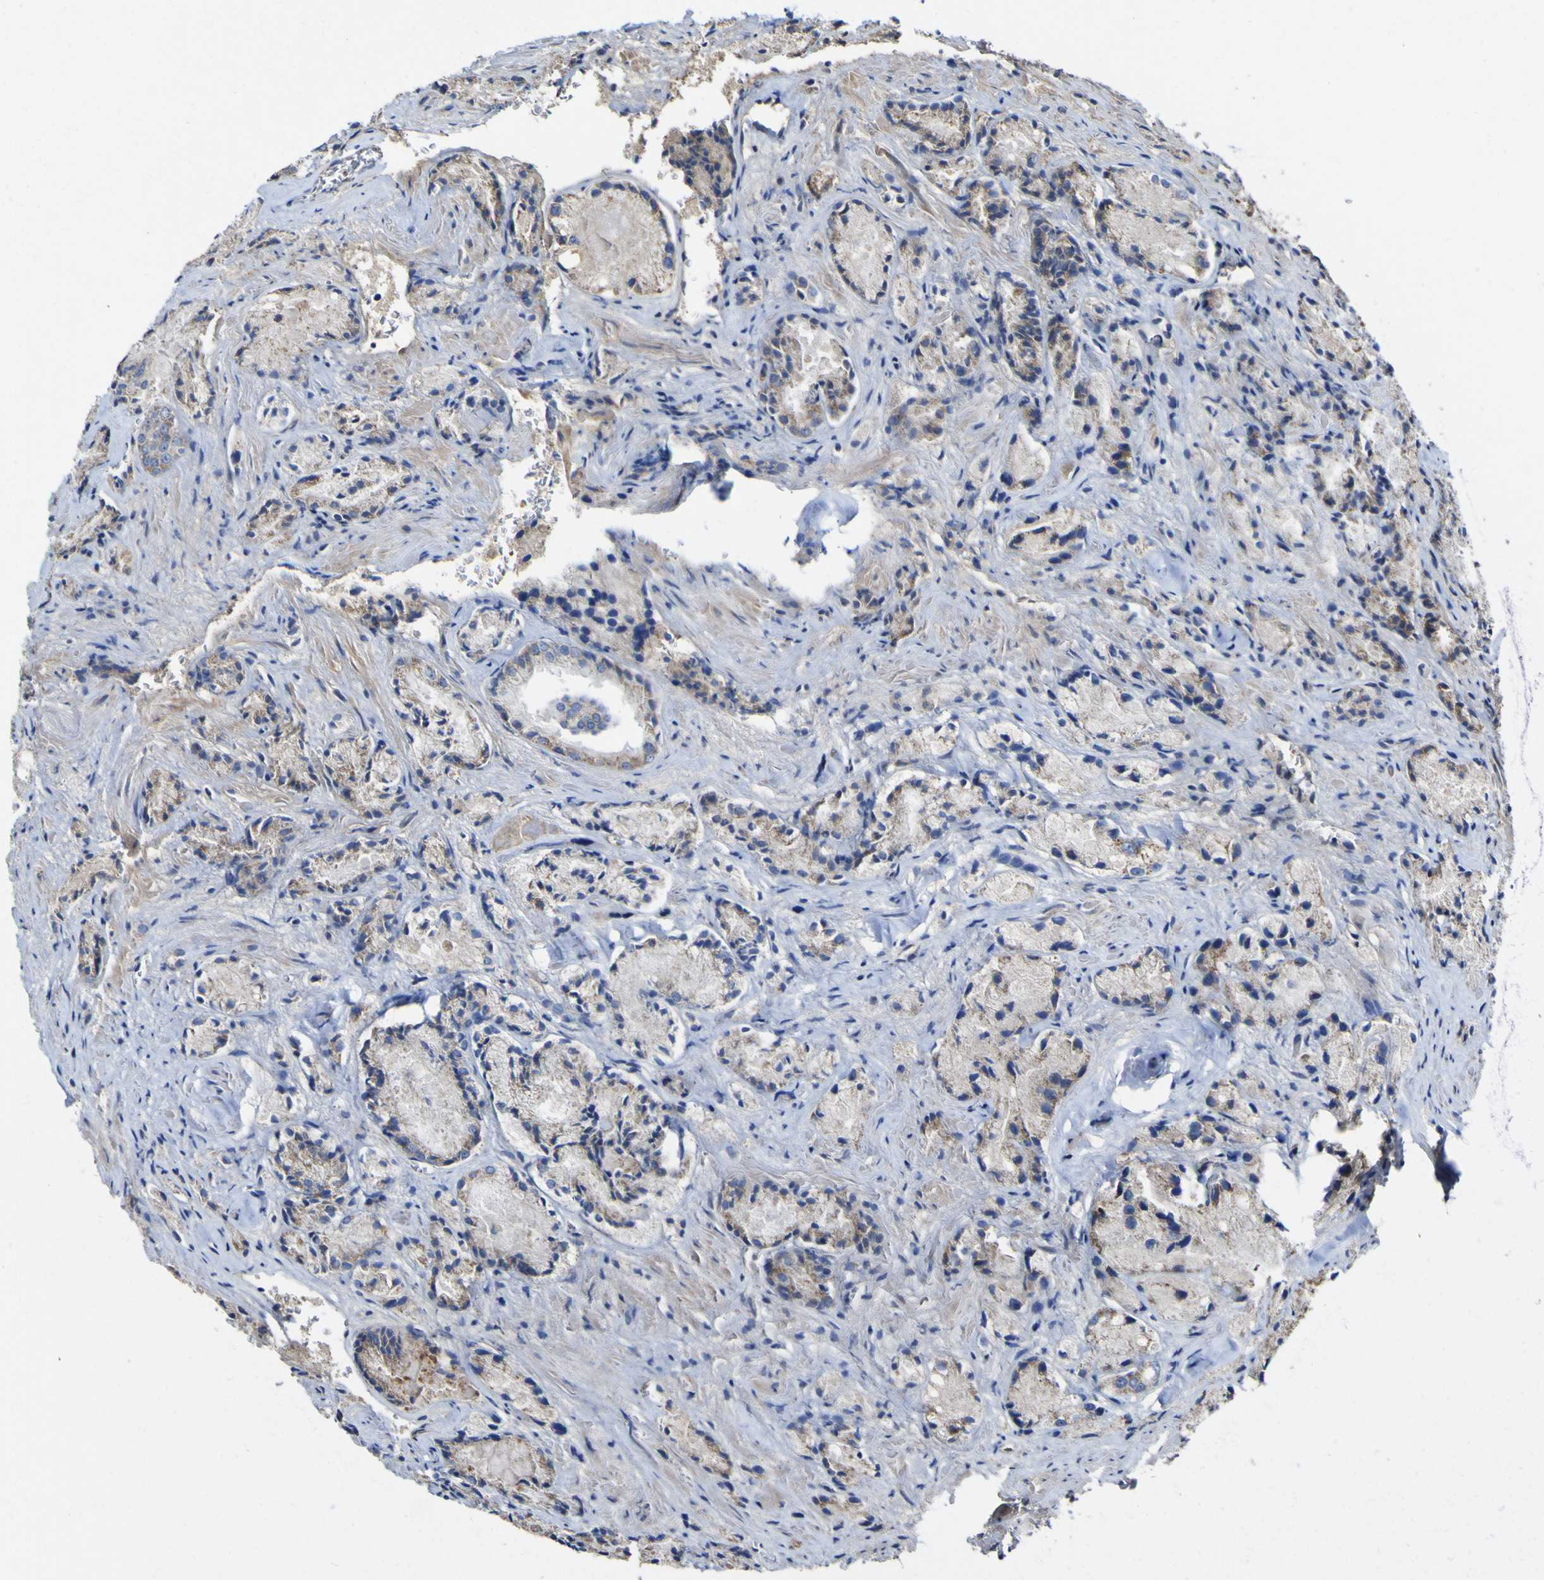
{"staining": {"intensity": "weak", "quantity": "25%-75%", "location": "cytoplasmic/membranous"}, "tissue": "prostate cancer", "cell_type": "Tumor cells", "image_type": "cancer", "snomed": [{"axis": "morphology", "description": "Adenocarcinoma, Low grade"}, {"axis": "topography", "description": "Prostate"}], "caption": "Immunohistochemical staining of human prostate cancer (low-grade adenocarcinoma) displays weak cytoplasmic/membranous protein positivity in approximately 25%-75% of tumor cells.", "gene": "CCDC90B", "patient": {"sex": "male", "age": 64}}